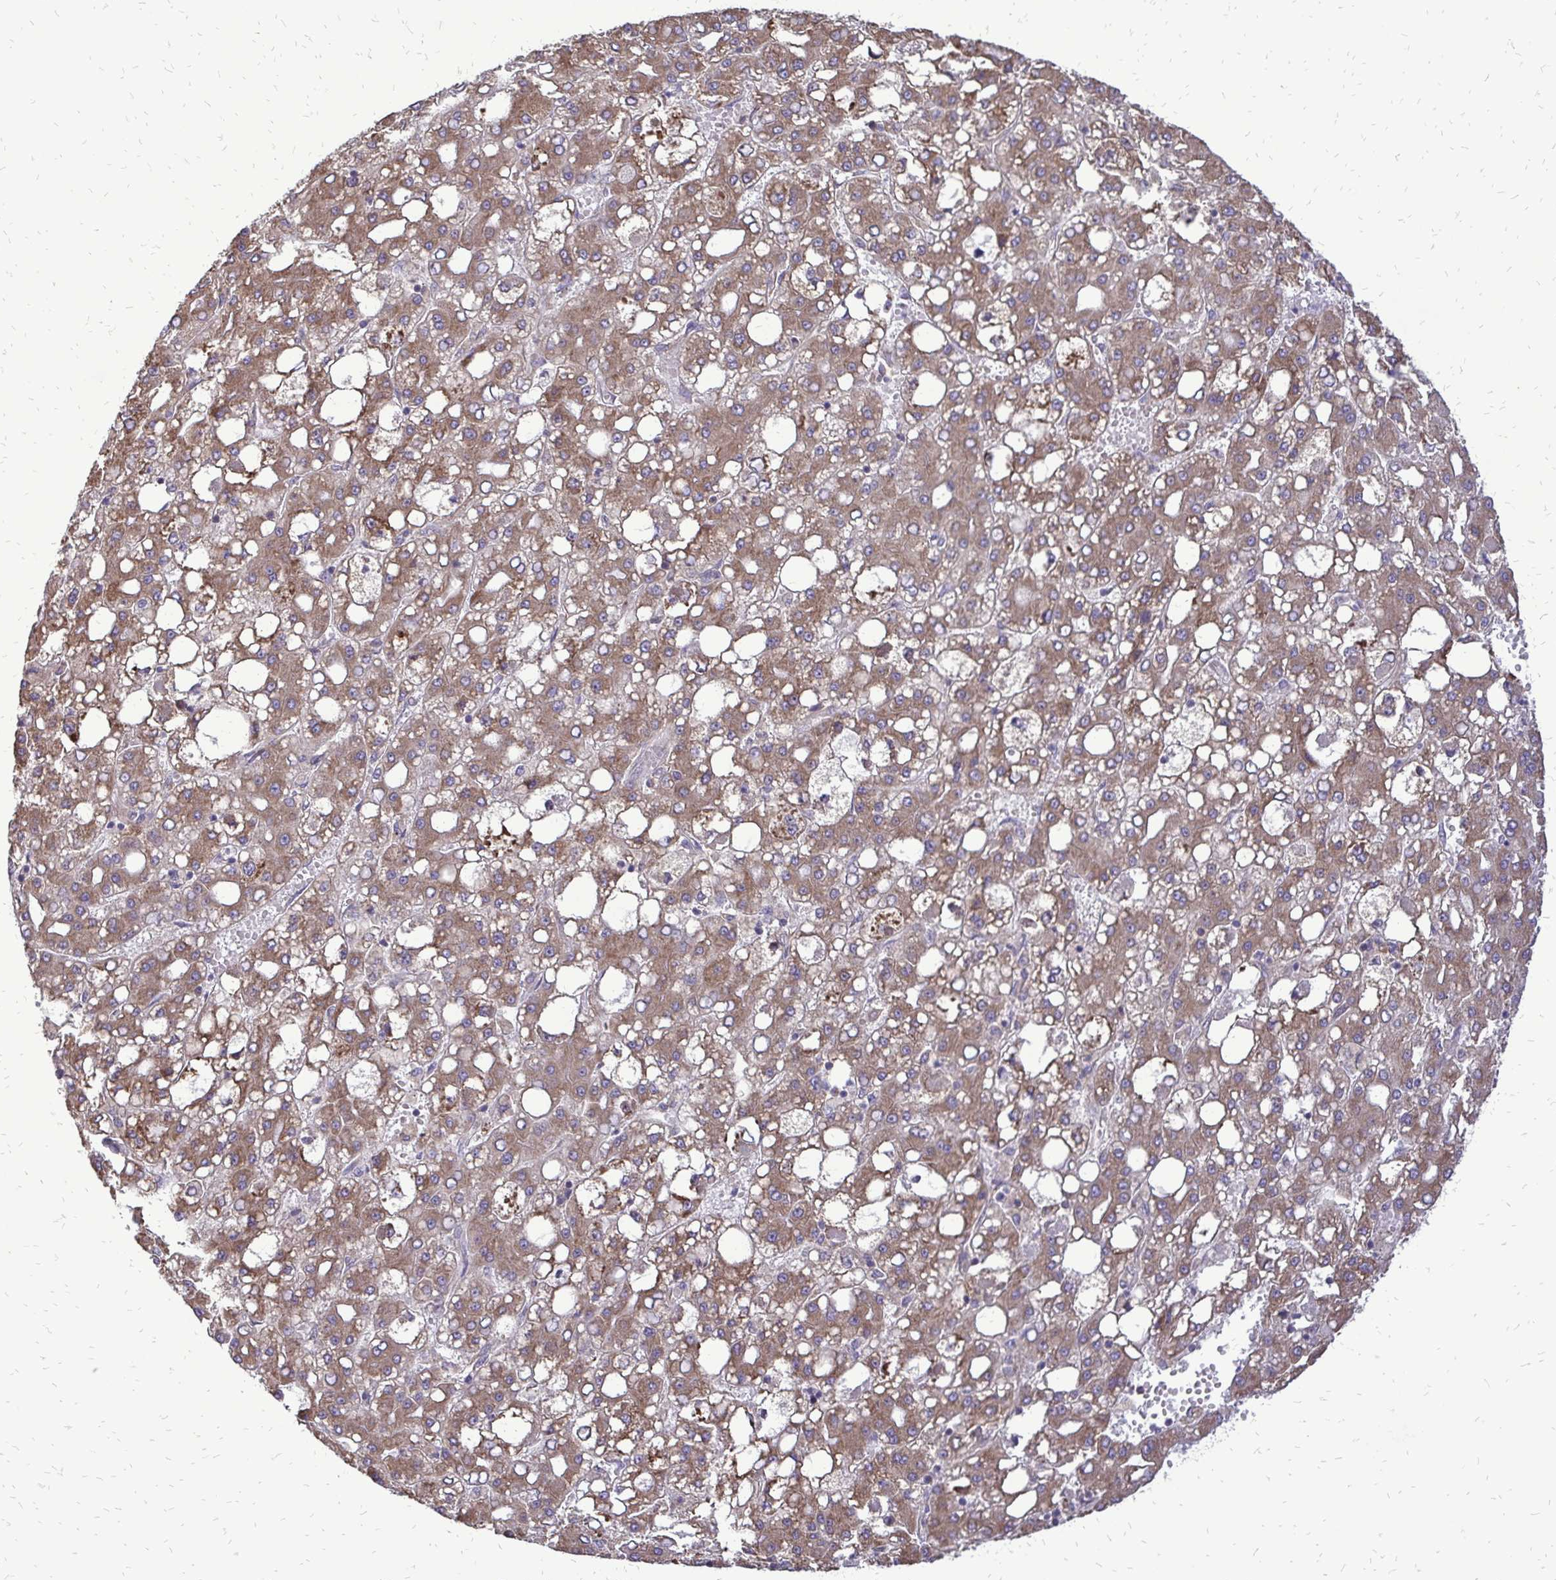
{"staining": {"intensity": "moderate", "quantity": ">75%", "location": "cytoplasmic/membranous"}, "tissue": "liver cancer", "cell_type": "Tumor cells", "image_type": "cancer", "snomed": [{"axis": "morphology", "description": "Carcinoma, Hepatocellular, NOS"}, {"axis": "topography", "description": "Liver"}], "caption": "Hepatocellular carcinoma (liver) tissue displays moderate cytoplasmic/membranous expression in about >75% of tumor cells, visualized by immunohistochemistry. (DAB IHC, brown staining for protein, blue staining for nuclei).", "gene": "RPS3", "patient": {"sex": "male", "age": 65}}